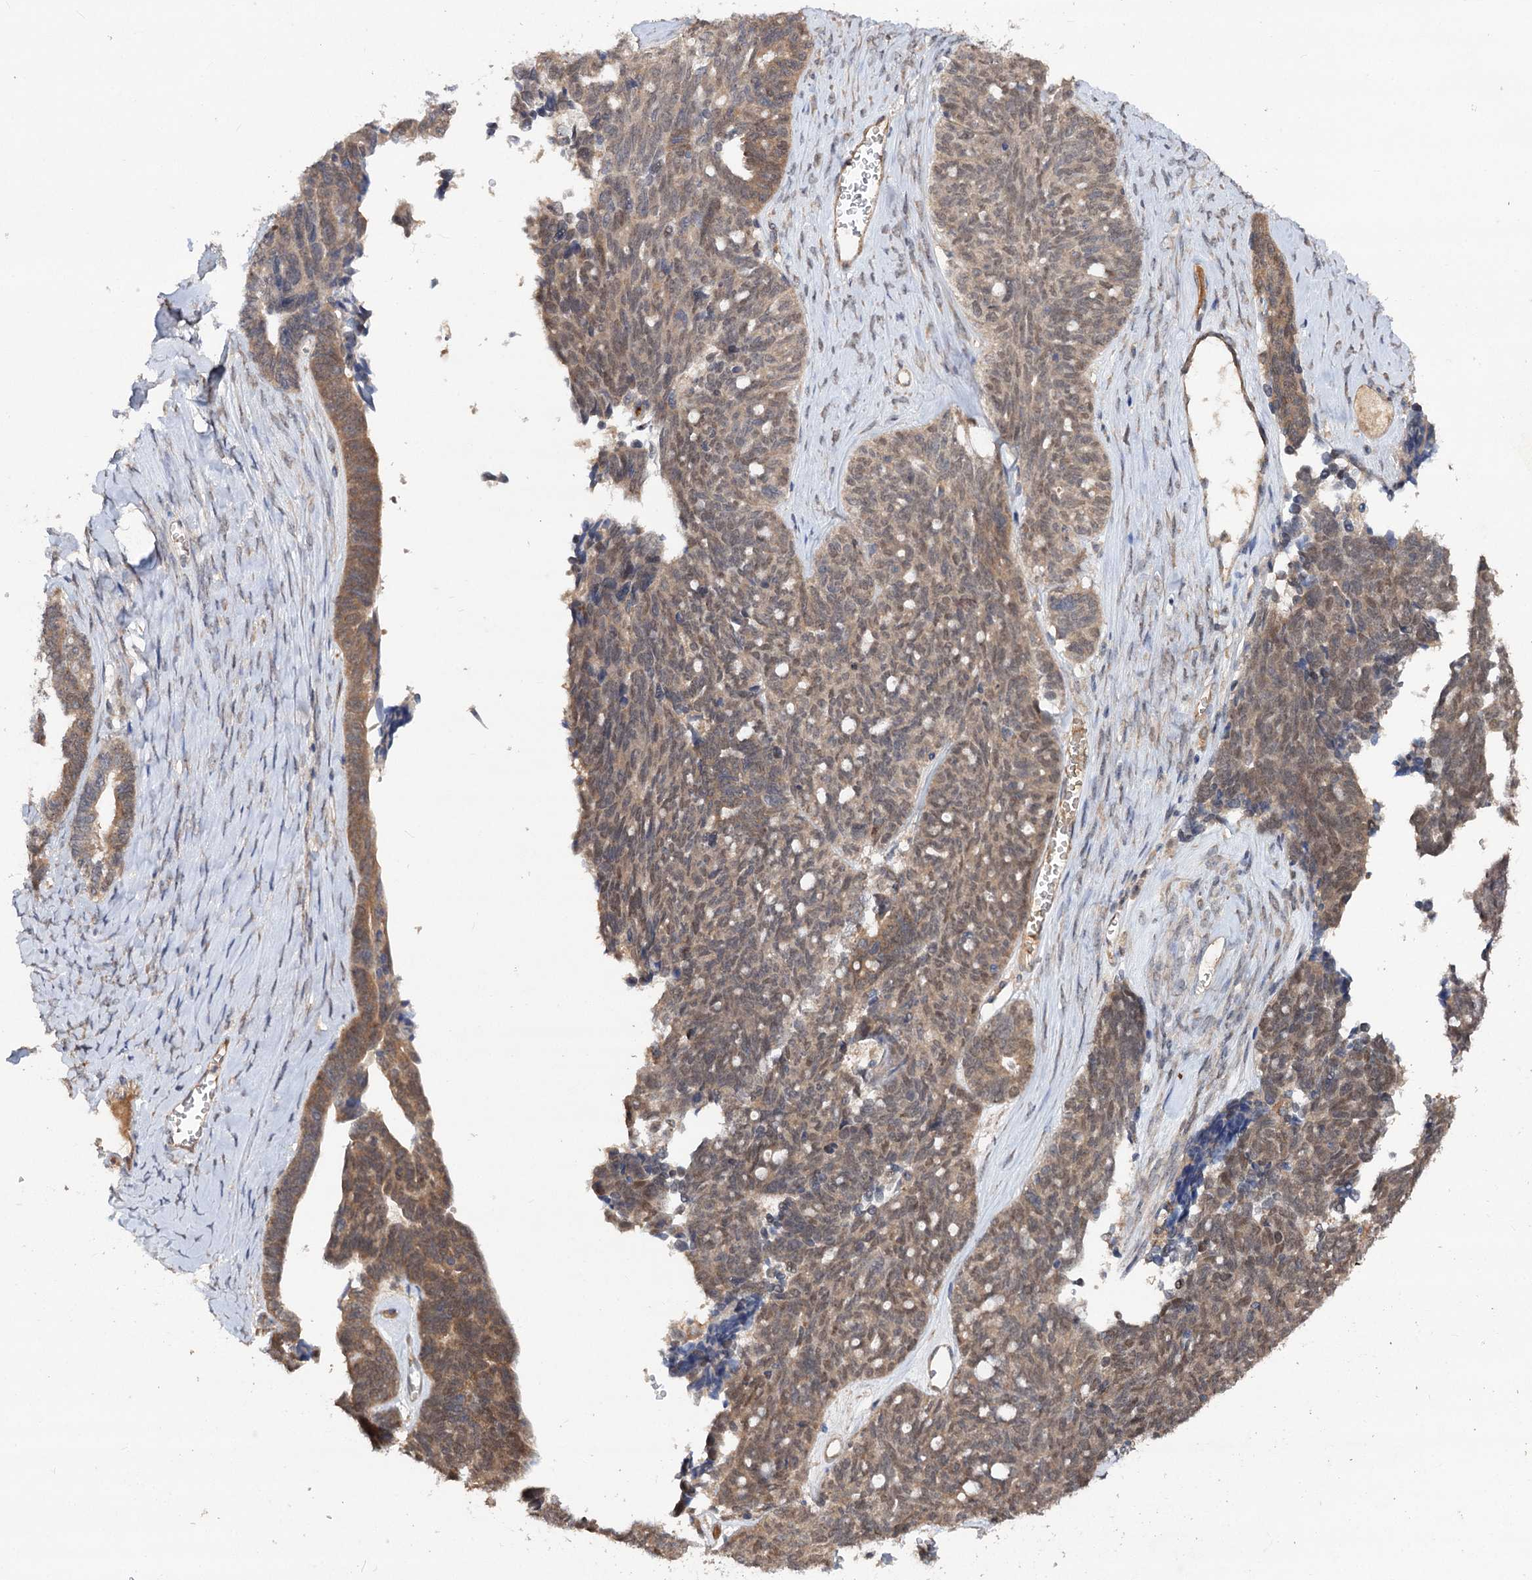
{"staining": {"intensity": "moderate", "quantity": ">75%", "location": "cytoplasmic/membranous,nuclear"}, "tissue": "ovarian cancer", "cell_type": "Tumor cells", "image_type": "cancer", "snomed": [{"axis": "morphology", "description": "Cystadenocarcinoma, serous, NOS"}, {"axis": "topography", "description": "Ovary"}], "caption": "DAB immunohistochemical staining of ovarian serous cystadenocarcinoma demonstrates moderate cytoplasmic/membranous and nuclear protein positivity in about >75% of tumor cells.", "gene": "NUDCD2", "patient": {"sex": "female", "age": 79}}